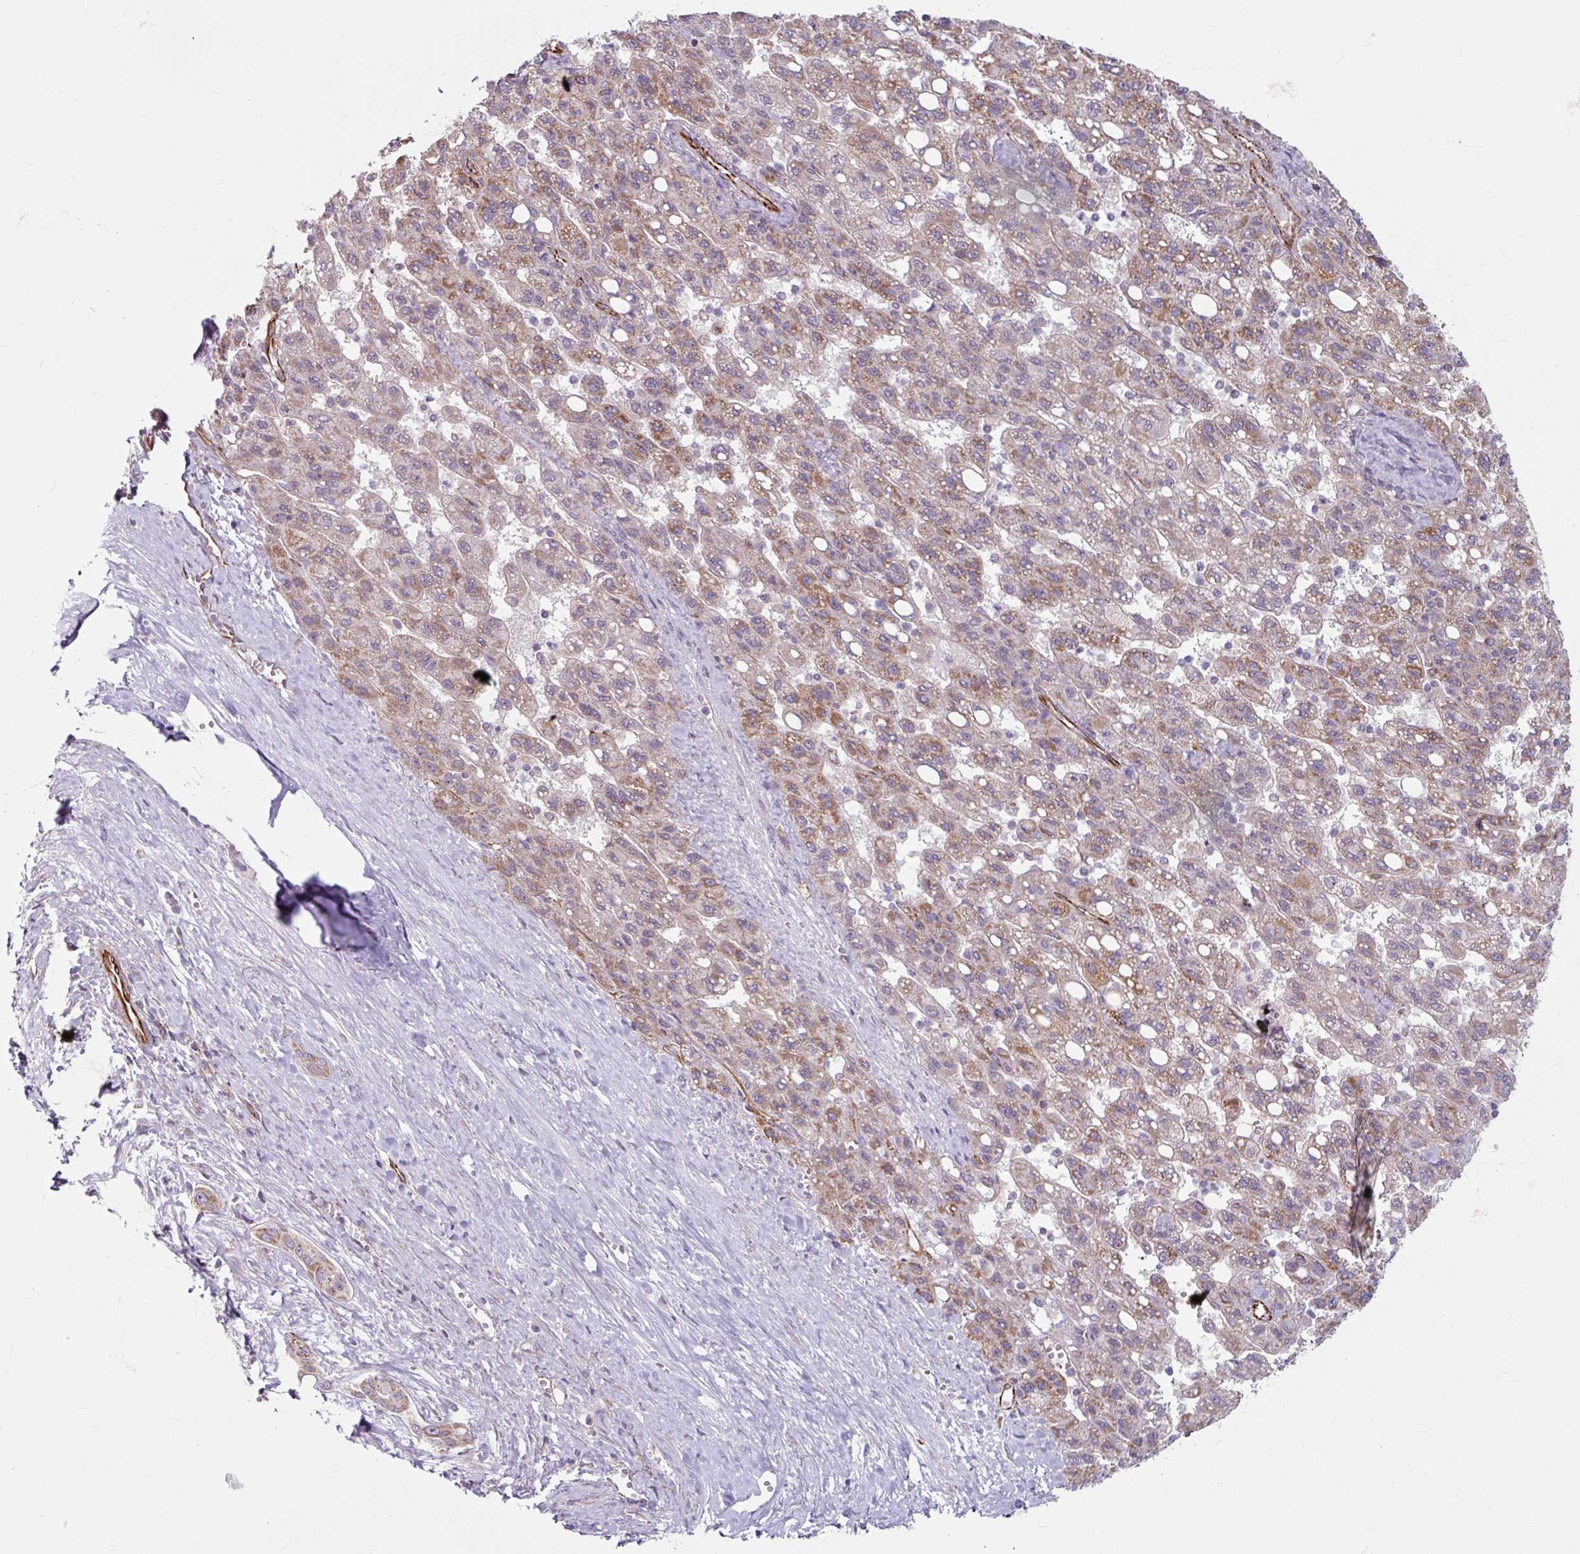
{"staining": {"intensity": "weak", "quantity": "25%-75%", "location": "cytoplasmic/membranous"}, "tissue": "liver cancer", "cell_type": "Tumor cells", "image_type": "cancer", "snomed": [{"axis": "morphology", "description": "Carcinoma, Hepatocellular, NOS"}, {"axis": "topography", "description": "Liver"}], "caption": "A low amount of weak cytoplasmic/membranous staining is present in about 25%-75% of tumor cells in liver cancer tissue.", "gene": "DAAM2", "patient": {"sex": "female", "age": 82}}